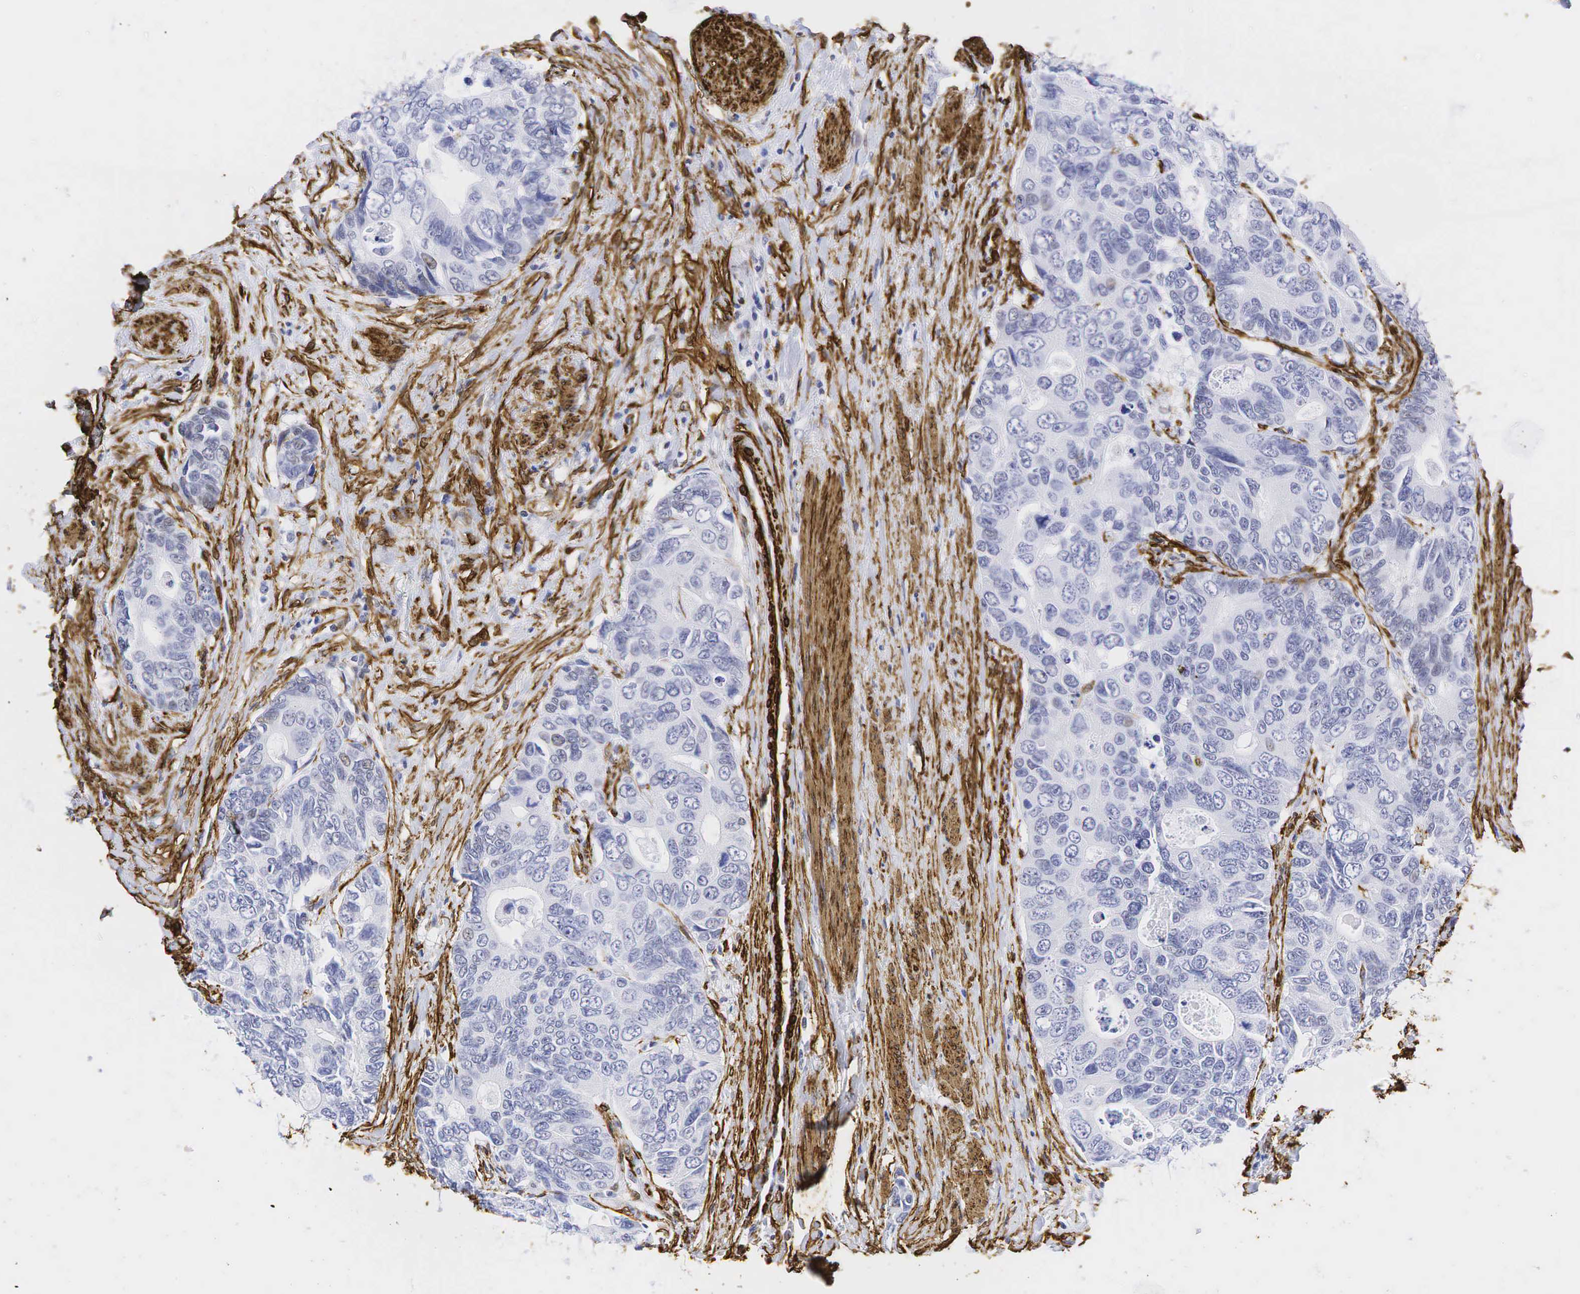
{"staining": {"intensity": "negative", "quantity": "none", "location": "none"}, "tissue": "colorectal cancer", "cell_type": "Tumor cells", "image_type": "cancer", "snomed": [{"axis": "morphology", "description": "Adenocarcinoma, NOS"}, {"axis": "topography", "description": "Rectum"}], "caption": "A high-resolution photomicrograph shows IHC staining of colorectal adenocarcinoma, which demonstrates no significant staining in tumor cells. (Stains: DAB immunohistochemistry with hematoxylin counter stain, Microscopy: brightfield microscopy at high magnification).", "gene": "ACTA2", "patient": {"sex": "female", "age": 67}}